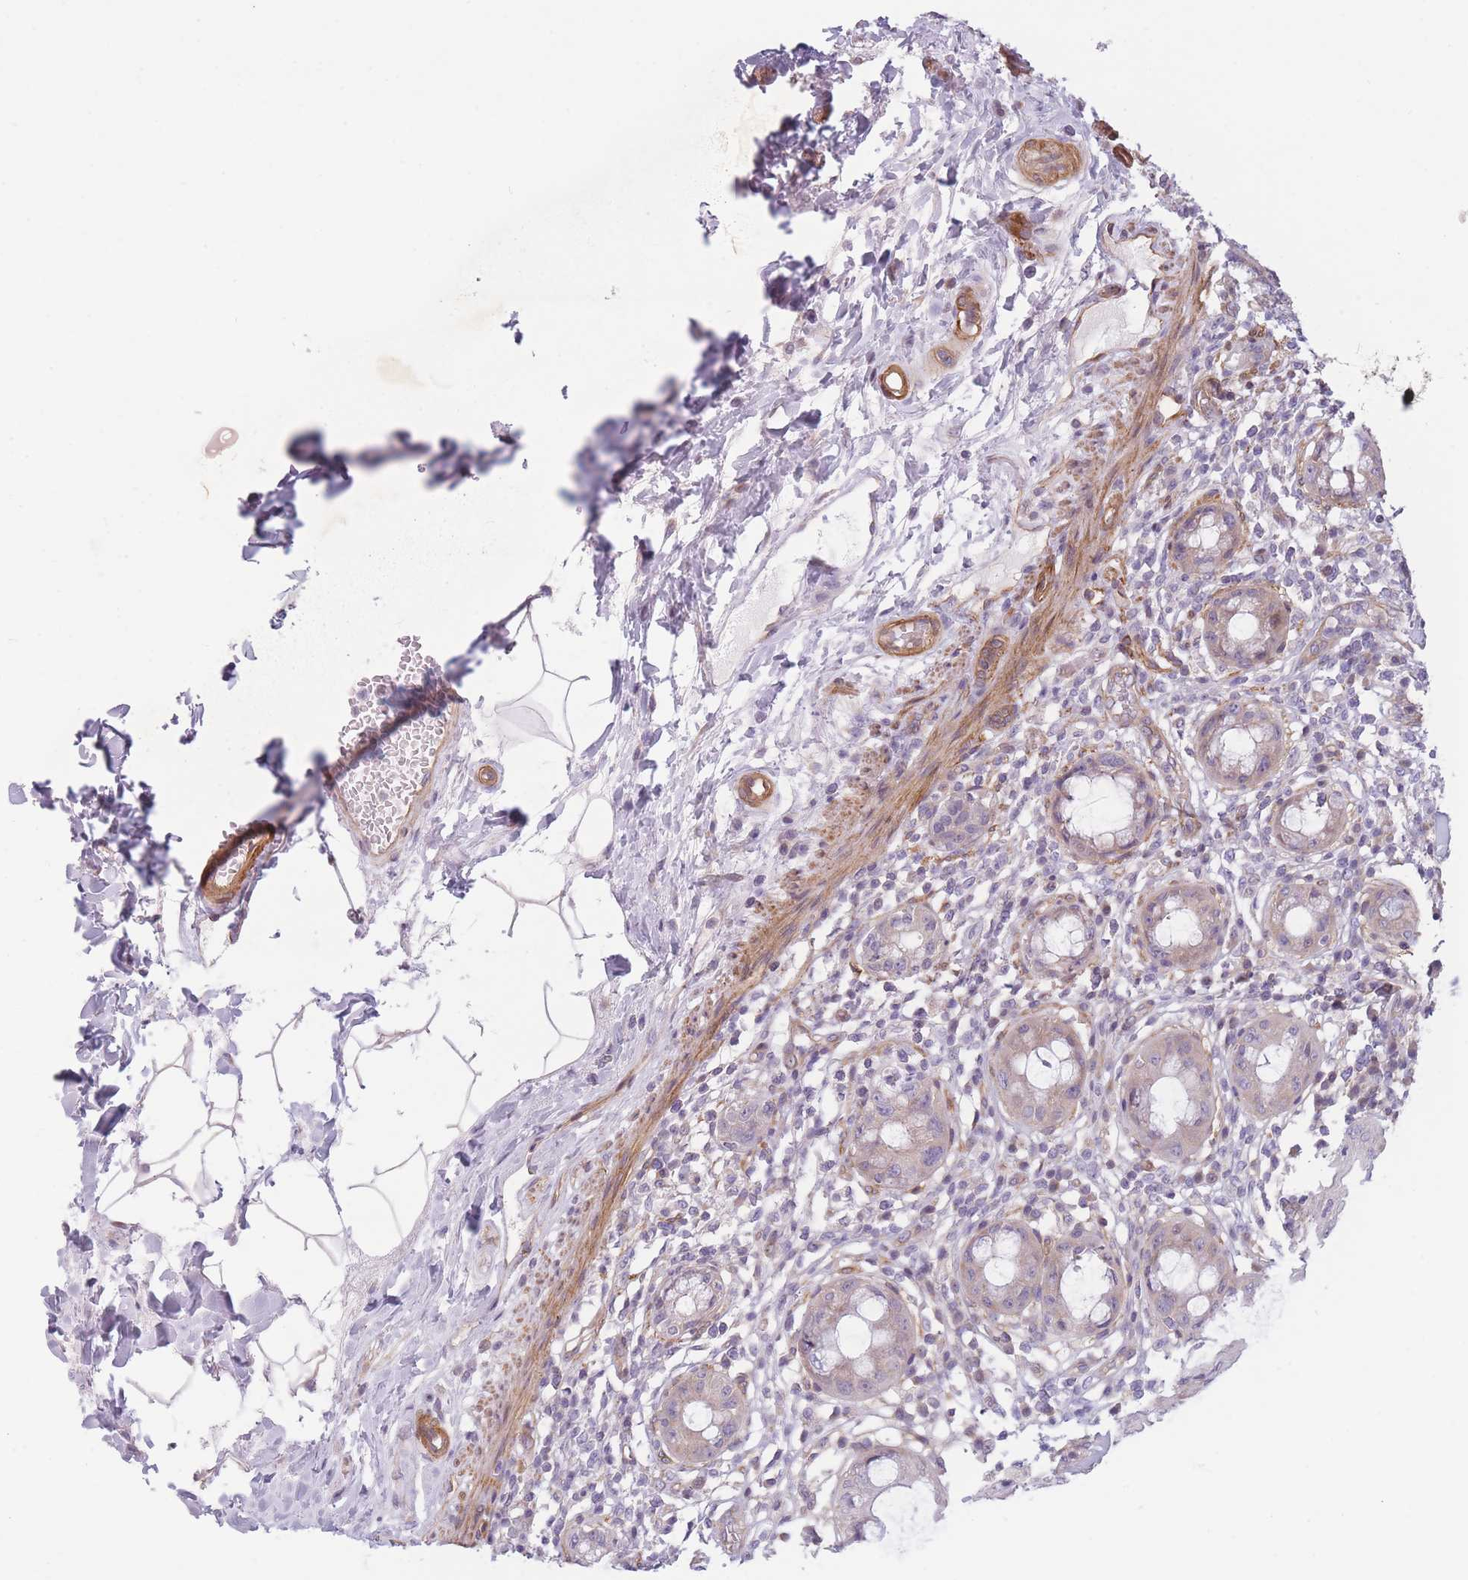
{"staining": {"intensity": "moderate", "quantity": "25%-75%", "location": "cytoplasmic/membranous"}, "tissue": "rectum", "cell_type": "Glandular cells", "image_type": "normal", "snomed": [{"axis": "morphology", "description": "Normal tissue, NOS"}, {"axis": "topography", "description": "Rectum"}], "caption": "The immunohistochemical stain highlights moderate cytoplasmic/membranous staining in glandular cells of unremarkable rectum. Ihc stains the protein in brown and the nuclei are stained blue.", "gene": "SLC7A6", "patient": {"sex": "female", "age": 57}}